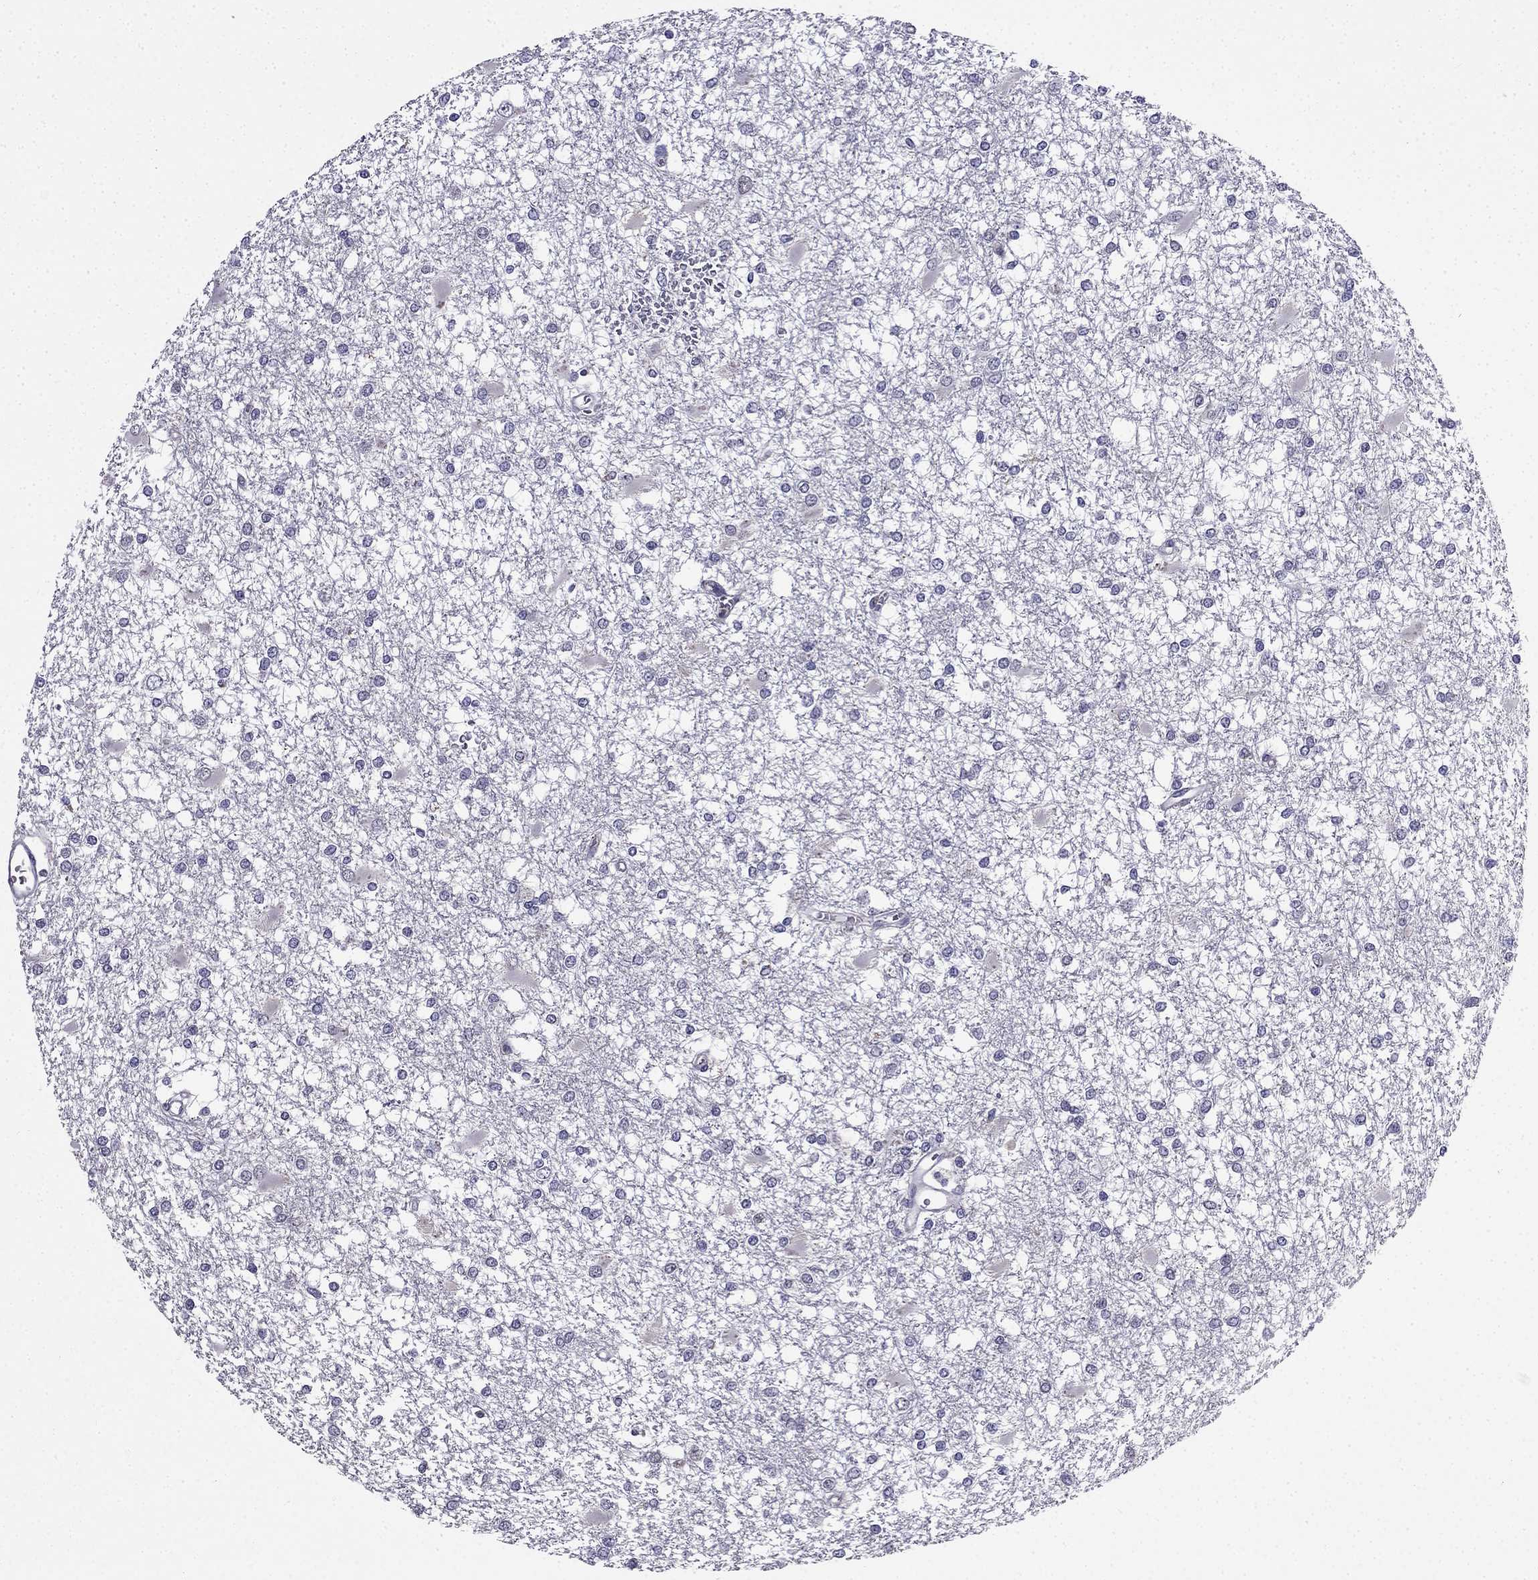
{"staining": {"intensity": "negative", "quantity": "none", "location": "none"}, "tissue": "glioma", "cell_type": "Tumor cells", "image_type": "cancer", "snomed": [{"axis": "morphology", "description": "Glioma, malignant, High grade"}, {"axis": "topography", "description": "Cerebral cortex"}], "caption": "Protein analysis of malignant glioma (high-grade) exhibits no significant positivity in tumor cells. (DAB IHC, high magnification).", "gene": "SLC6A2", "patient": {"sex": "male", "age": 79}}